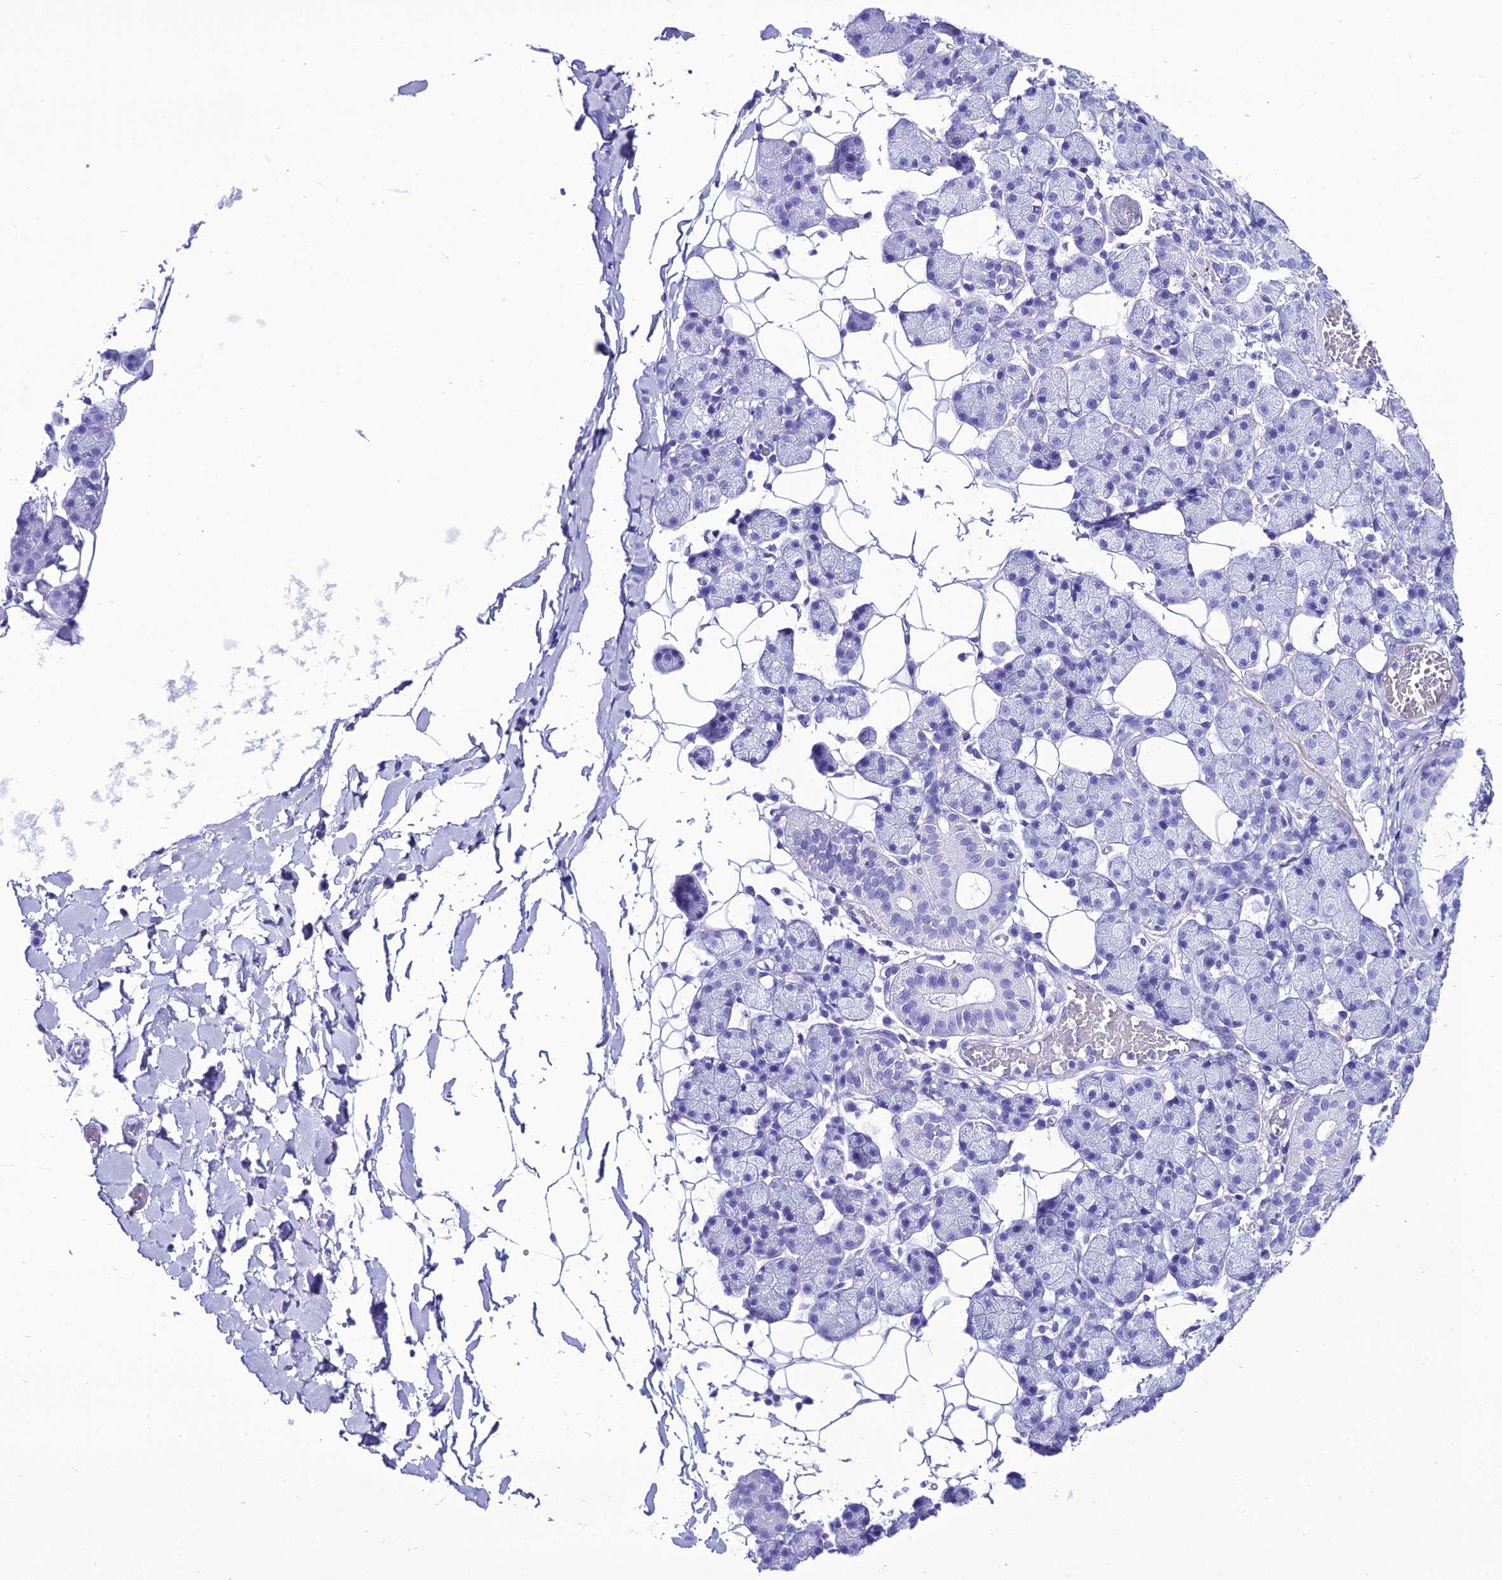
{"staining": {"intensity": "negative", "quantity": "none", "location": "none"}, "tissue": "salivary gland", "cell_type": "Glandular cells", "image_type": "normal", "snomed": [{"axis": "morphology", "description": "Normal tissue, NOS"}, {"axis": "topography", "description": "Salivary gland"}], "caption": "IHC photomicrograph of unremarkable salivary gland stained for a protein (brown), which shows no positivity in glandular cells.", "gene": "PNMA5", "patient": {"sex": "female", "age": 33}}